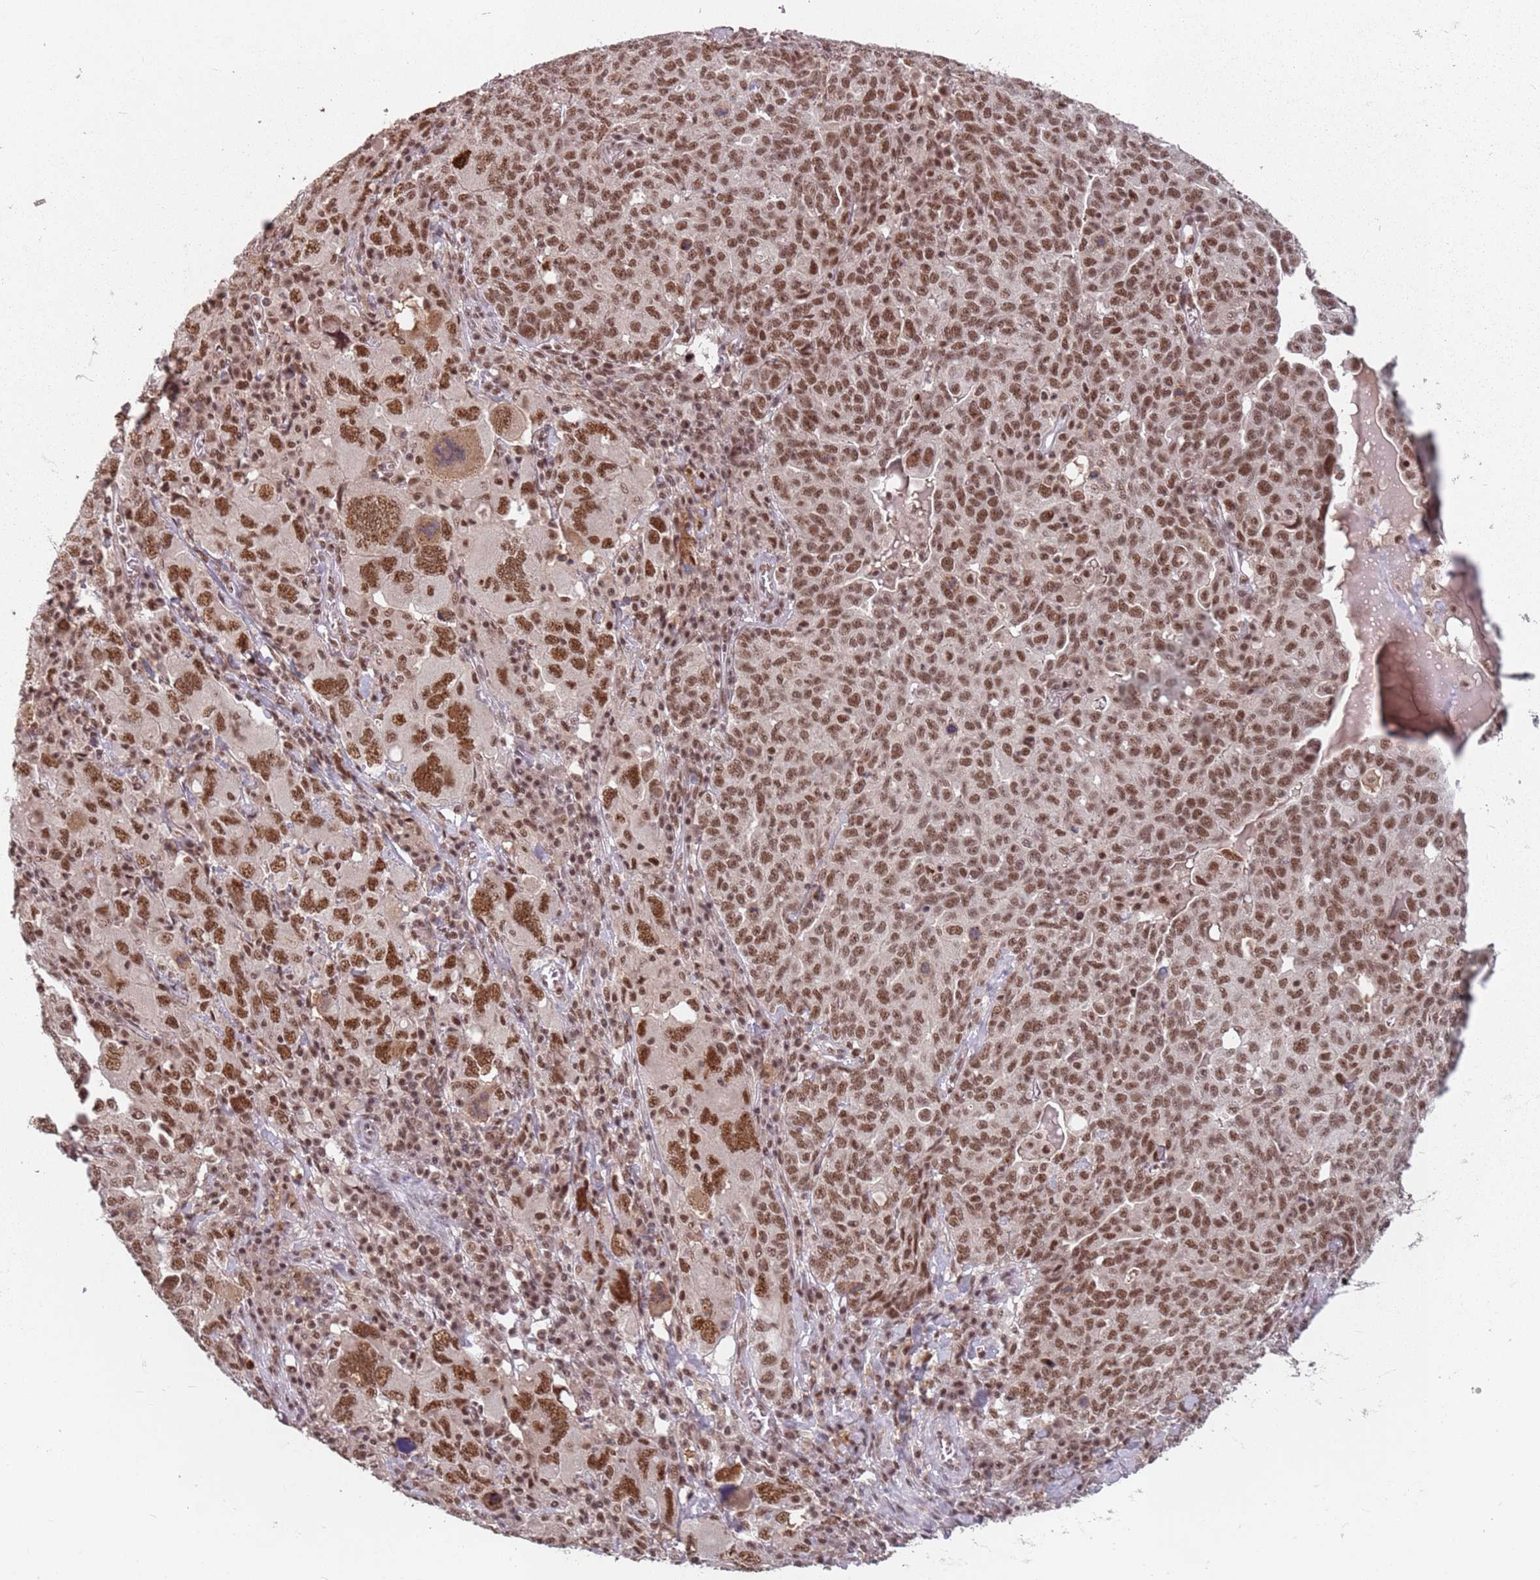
{"staining": {"intensity": "moderate", "quantity": ">75%", "location": "nuclear"}, "tissue": "ovarian cancer", "cell_type": "Tumor cells", "image_type": "cancer", "snomed": [{"axis": "morphology", "description": "Carcinoma, endometroid"}, {"axis": "topography", "description": "Ovary"}], "caption": "Tumor cells display medium levels of moderate nuclear positivity in about >75% of cells in ovarian cancer.", "gene": "NCBP1", "patient": {"sex": "female", "age": 62}}